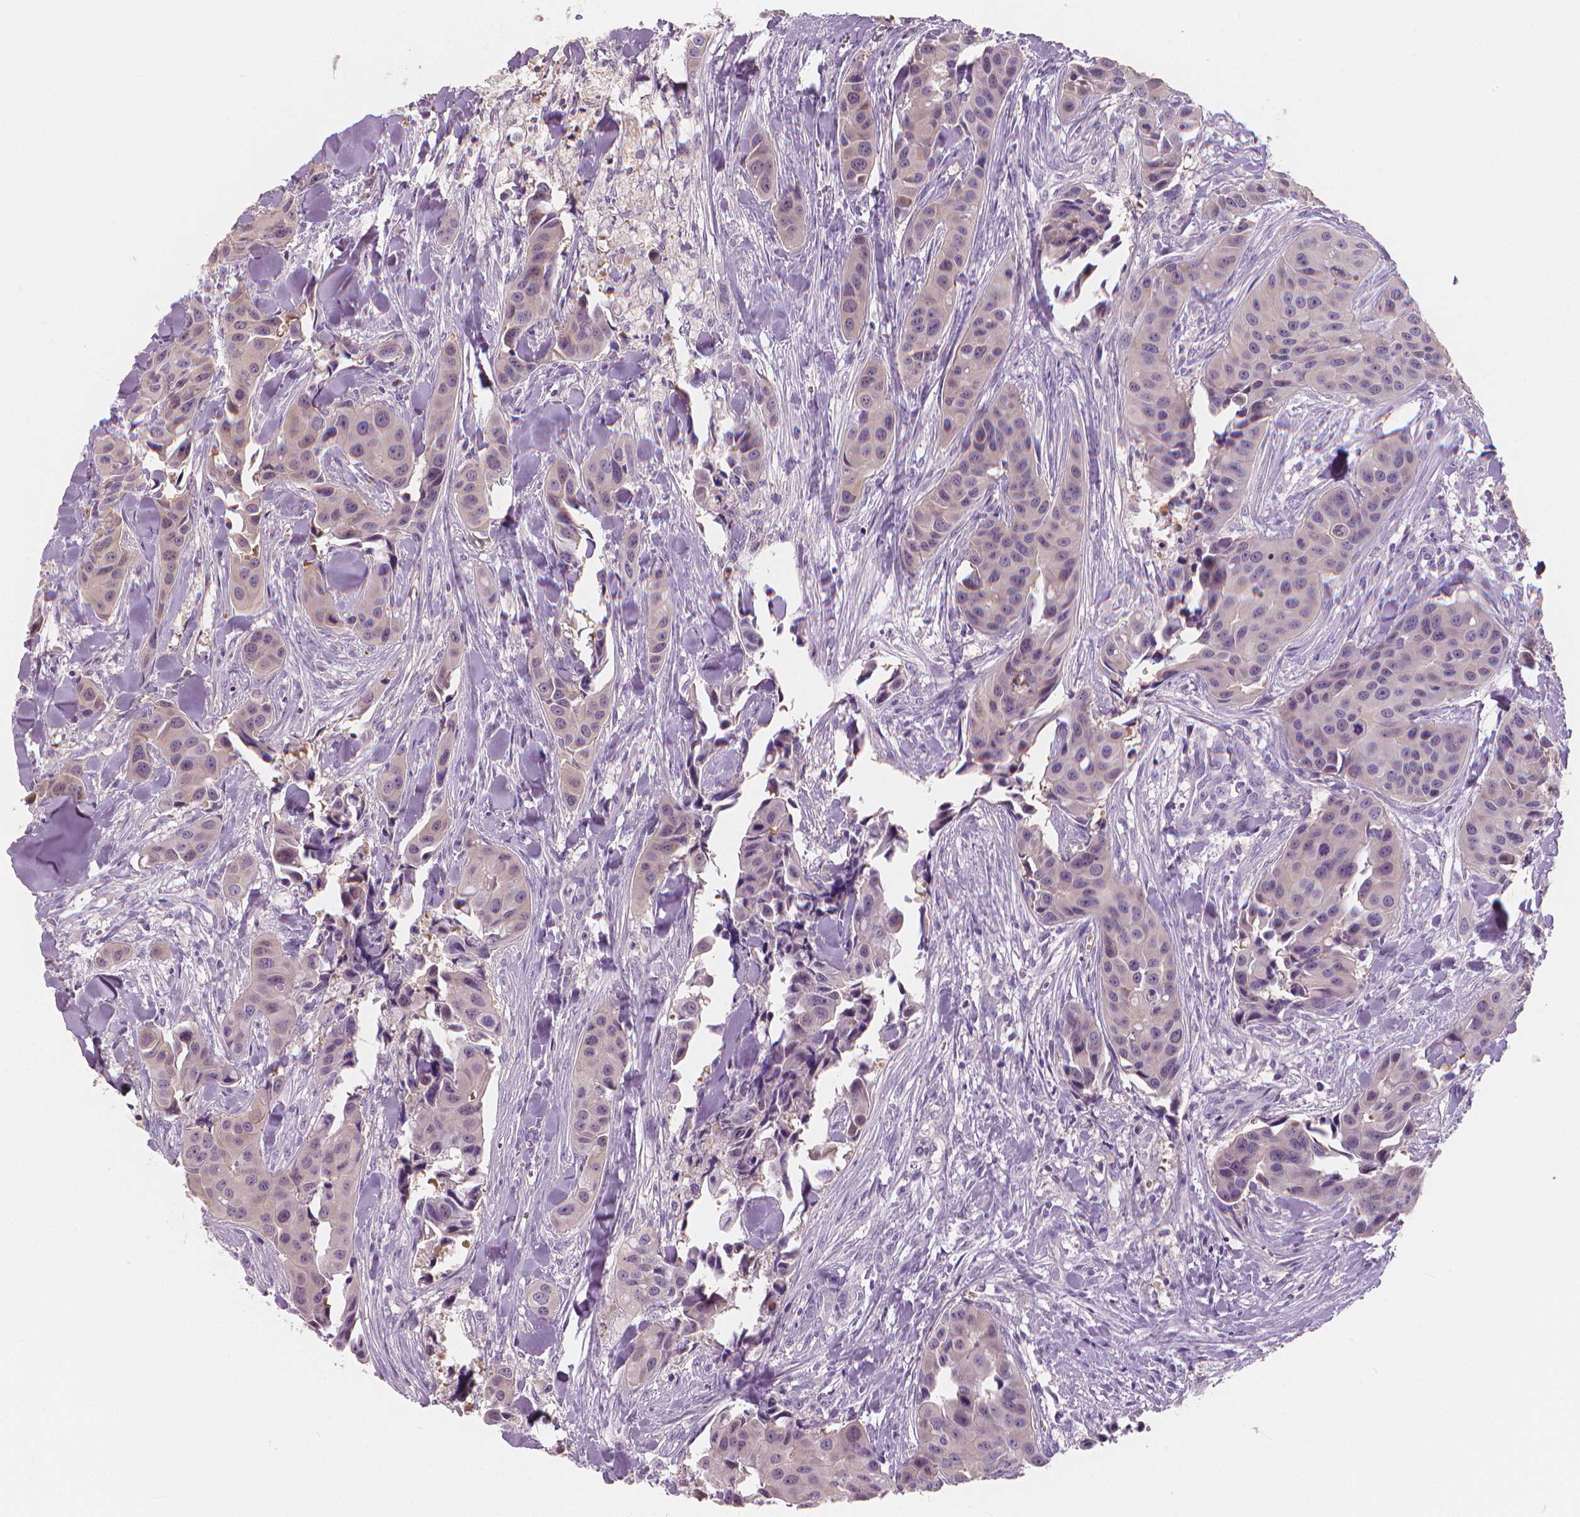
{"staining": {"intensity": "negative", "quantity": "none", "location": "none"}, "tissue": "head and neck cancer", "cell_type": "Tumor cells", "image_type": "cancer", "snomed": [{"axis": "morphology", "description": "Adenocarcinoma, NOS"}, {"axis": "topography", "description": "Head-Neck"}], "caption": "This is an IHC micrograph of human head and neck cancer. There is no expression in tumor cells.", "gene": "APOA4", "patient": {"sex": "male", "age": 76}}